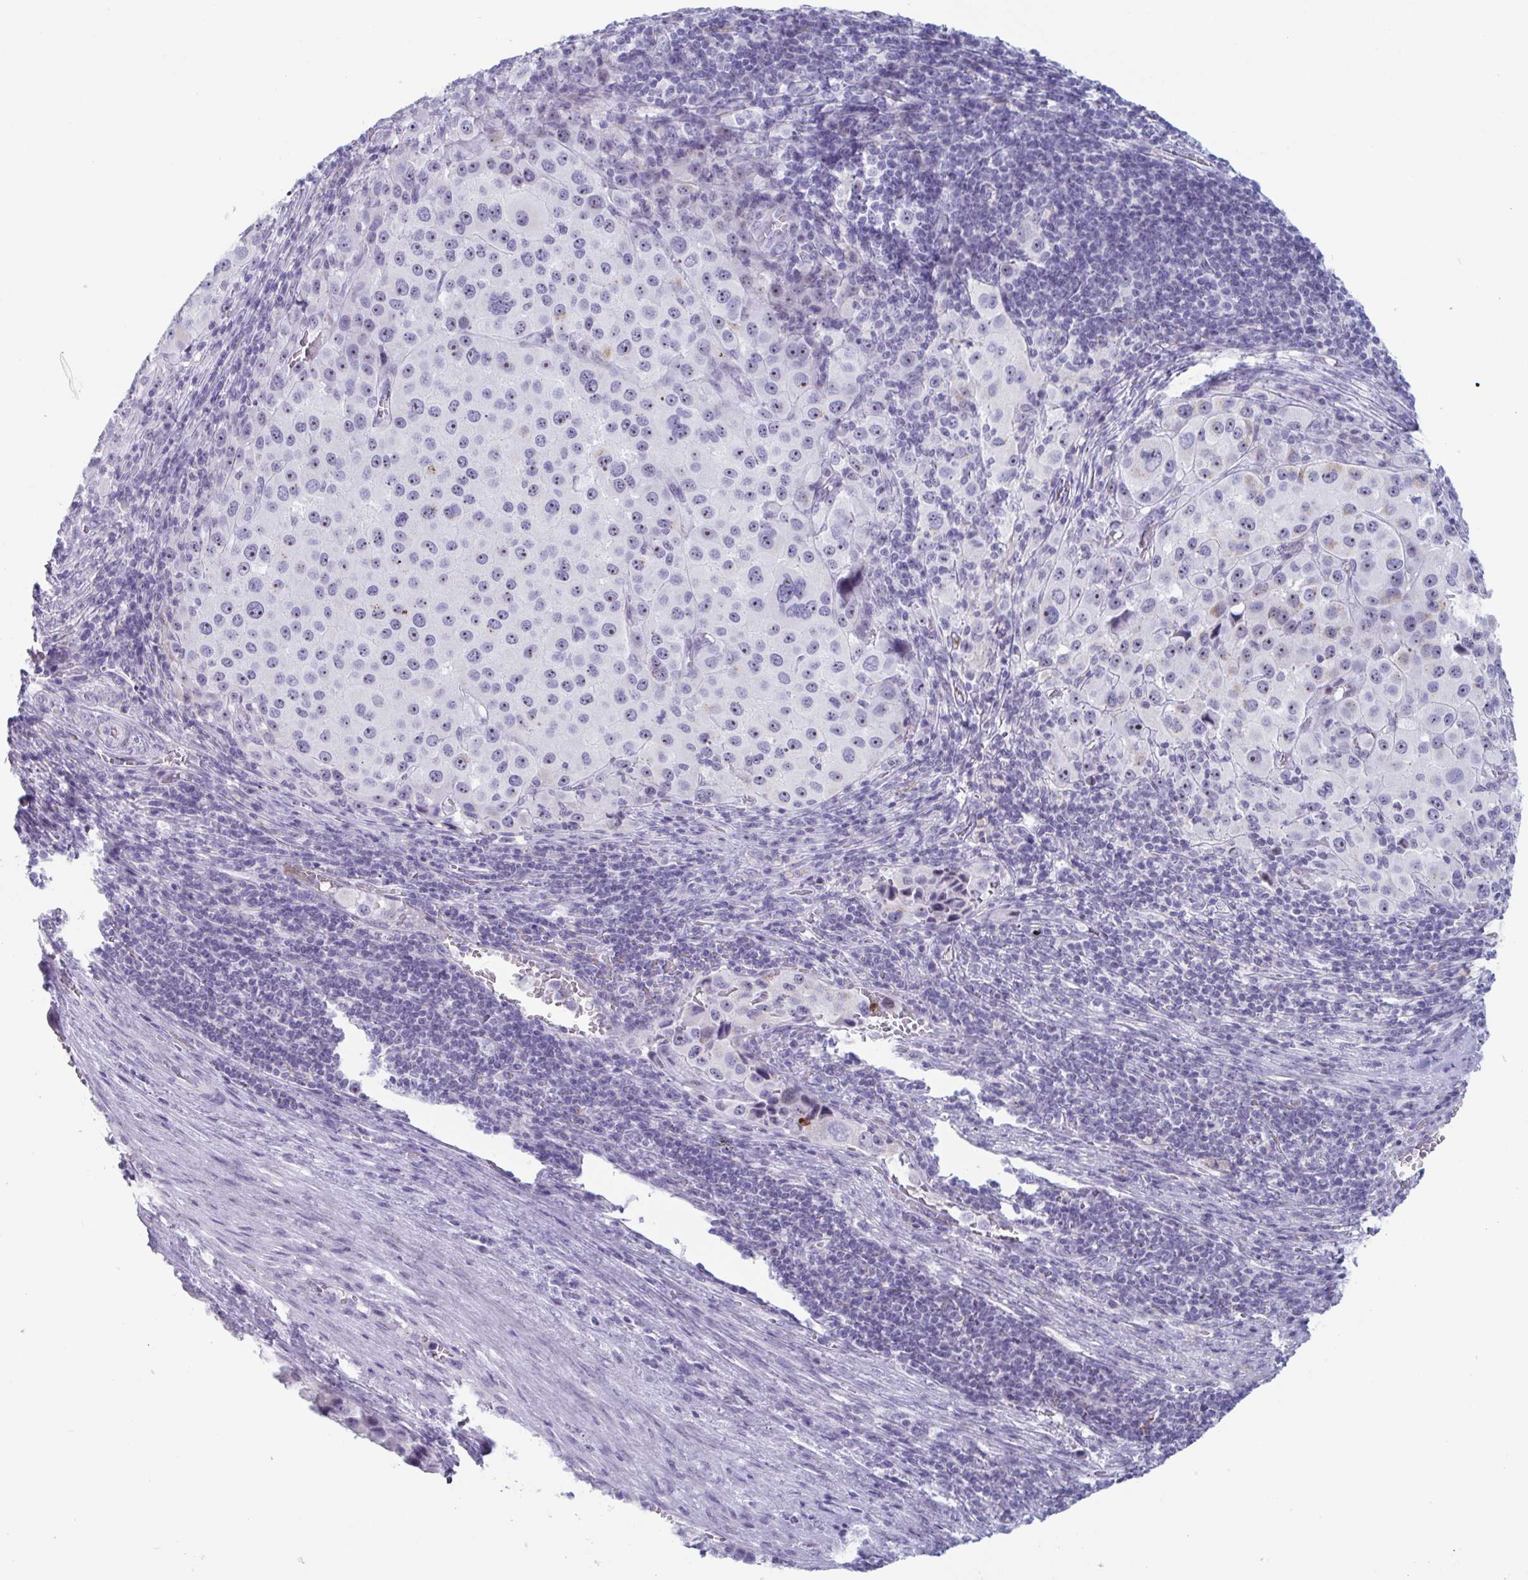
{"staining": {"intensity": "weak", "quantity": ">75%", "location": "nuclear"}, "tissue": "melanoma", "cell_type": "Tumor cells", "image_type": "cancer", "snomed": [{"axis": "morphology", "description": "Malignant melanoma, Metastatic site"}, {"axis": "topography", "description": "Lymph node"}], "caption": "Immunohistochemistry of human melanoma reveals low levels of weak nuclear positivity in about >75% of tumor cells.", "gene": "CYP4F11", "patient": {"sex": "female", "age": 65}}